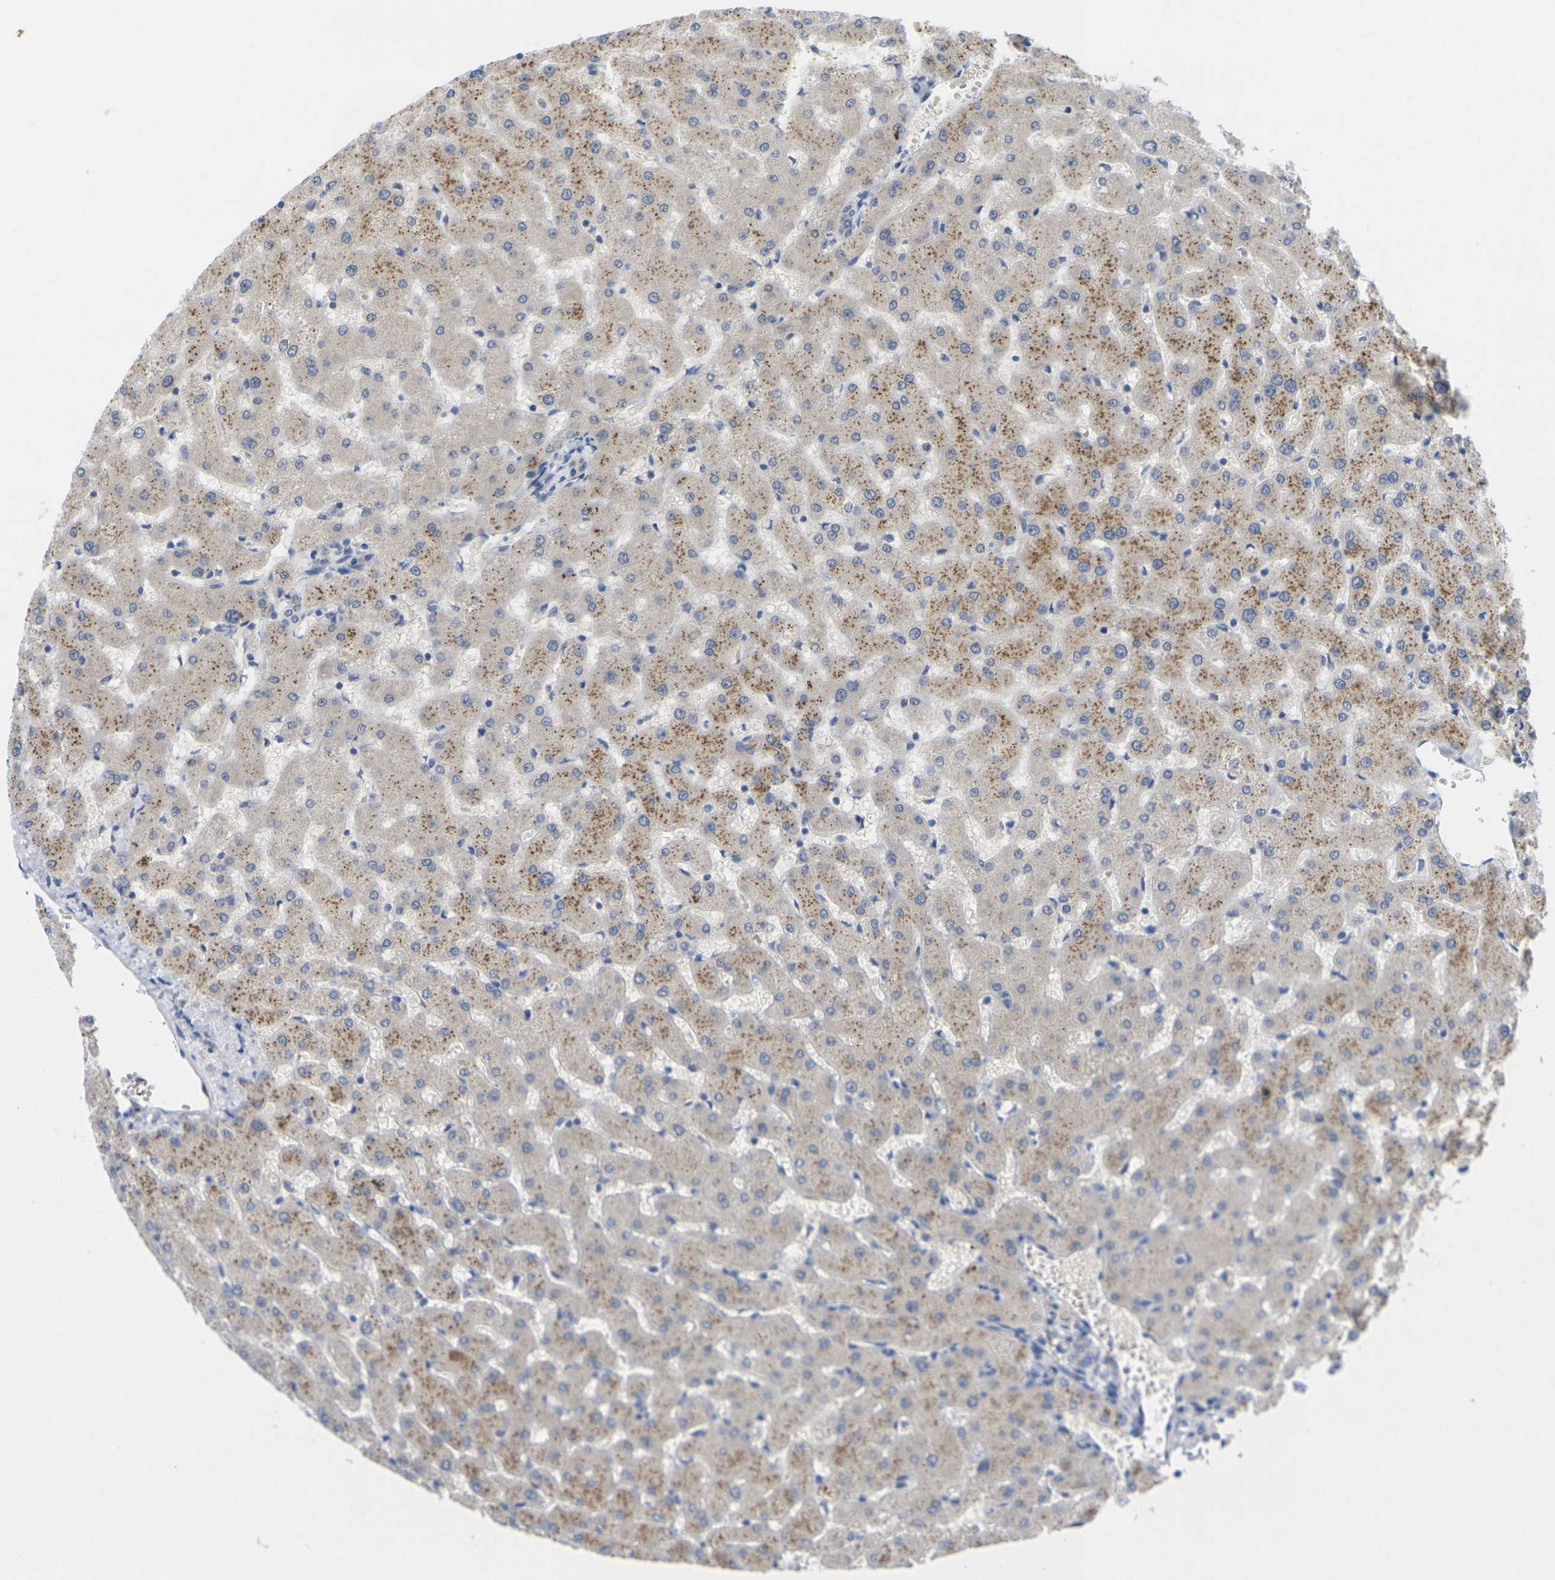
{"staining": {"intensity": "negative", "quantity": "none", "location": "none"}, "tissue": "liver", "cell_type": "Cholangiocytes", "image_type": "normal", "snomed": [{"axis": "morphology", "description": "Normal tissue, NOS"}, {"axis": "topography", "description": "Liver"}], "caption": "Photomicrograph shows no significant protein positivity in cholangiocytes of normal liver. (IHC, brightfield microscopy, high magnification).", "gene": "TNNI3", "patient": {"sex": "female", "age": 63}}